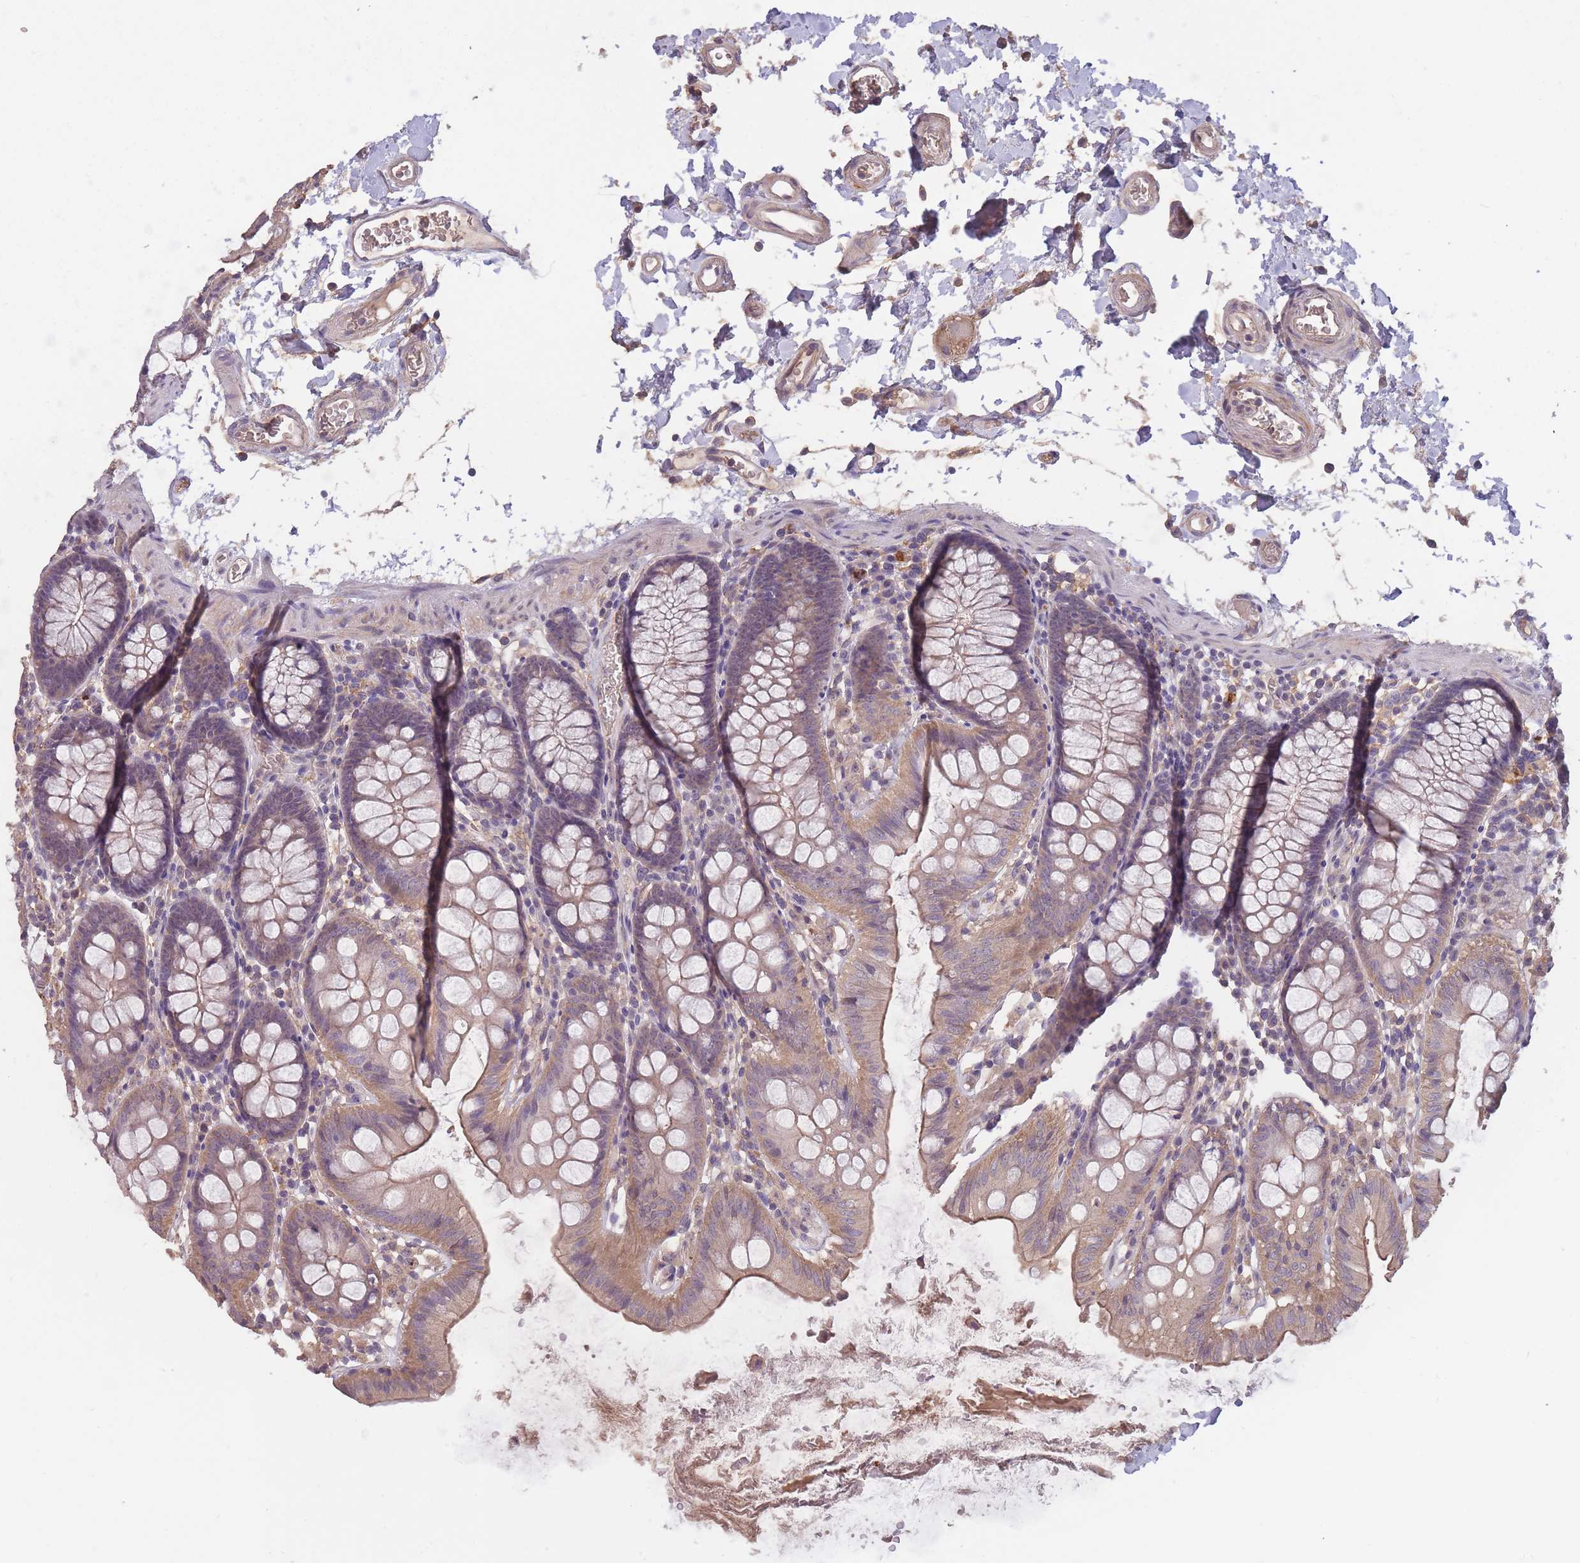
{"staining": {"intensity": "moderate", "quantity": ">75%", "location": "cytoplasmic/membranous"}, "tissue": "colon", "cell_type": "Endothelial cells", "image_type": "normal", "snomed": [{"axis": "morphology", "description": "Normal tissue, NOS"}, {"axis": "topography", "description": "Colon"}], "caption": "Immunohistochemistry photomicrograph of unremarkable colon: human colon stained using immunohistochemistry demonstrates medium levels of moderate protein expression localized specifically in the cytoplasmic/membranous of endothelial cells, appearing as a cytoplasmic/membranous brown color.", "gene": "KIAA1755", "patient": {"sex": "male", "age": 75}}